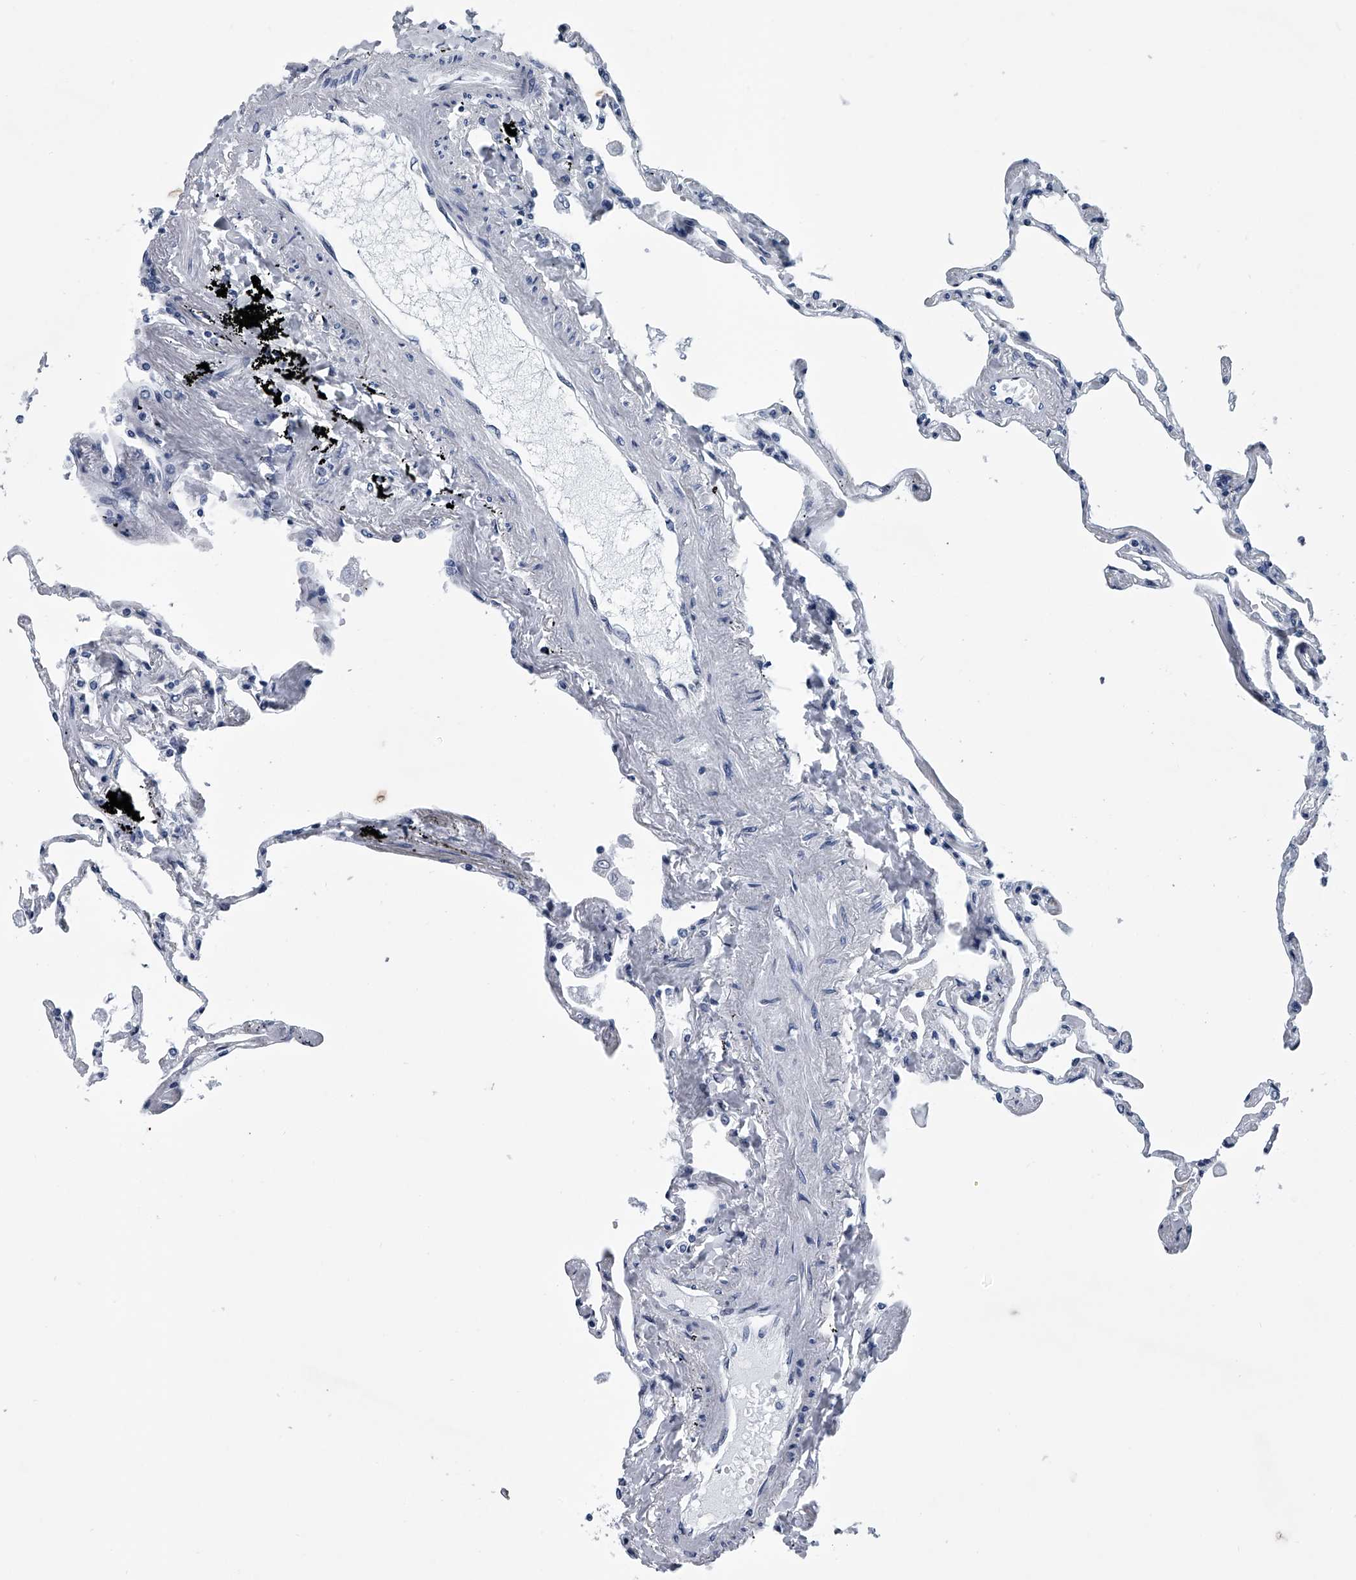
{"staining": {"intensity": "negative", "quantity": "none", "location": "none"}, "tissue": "lung", "cell_type": "Alveolar cells", "image_type": "normal", "snomed": [{"axis": "morphology", "description": "Normal tissue, NOS"}, {"axis": "topography", "description": "Lung"}], "caption": "Immunohistochemistry of normal human lung displays no staining in alveolar cells.", "gene": "PPP2R5D", "patient": {"sex": "female", "age": 67}}